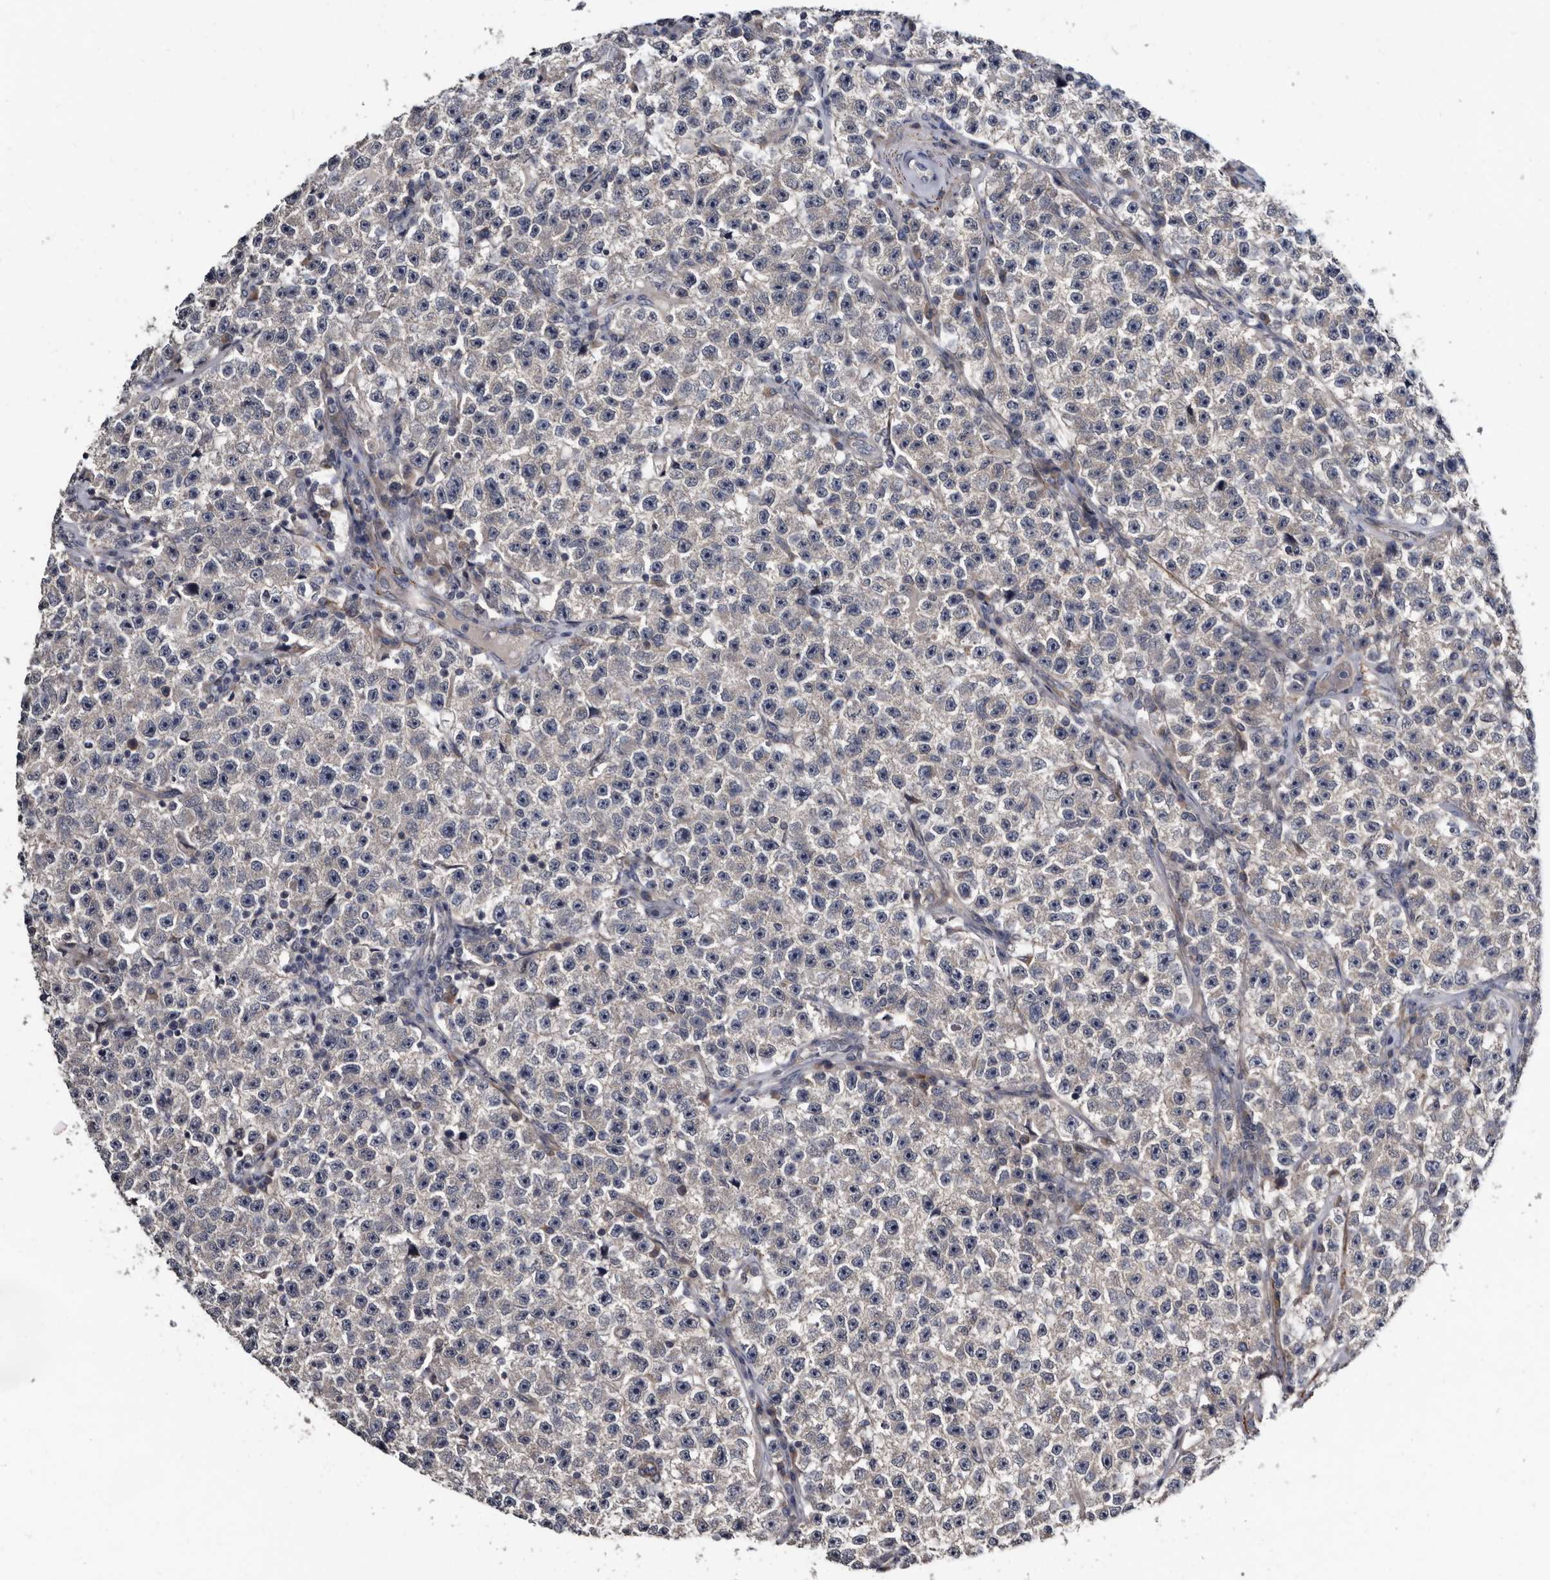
{"staining": {"intensity": "negative", "quantity": "none", "location": "none"}, "tissue": "testis cancer", "cell_type": "Tumor cells", "image_type": "cancer", "snomed": [{"axis": "morphology", "description": "Seminoma, NOS"}, {"axis": "topography", "description": "Testis"}], "caption": "This is an immunohistochemistry photomicrograph of human testis seminoma. There is no expression in tumor cells.", "gene": "IARS1", "patient": {"sex": "male", "age": 22}}